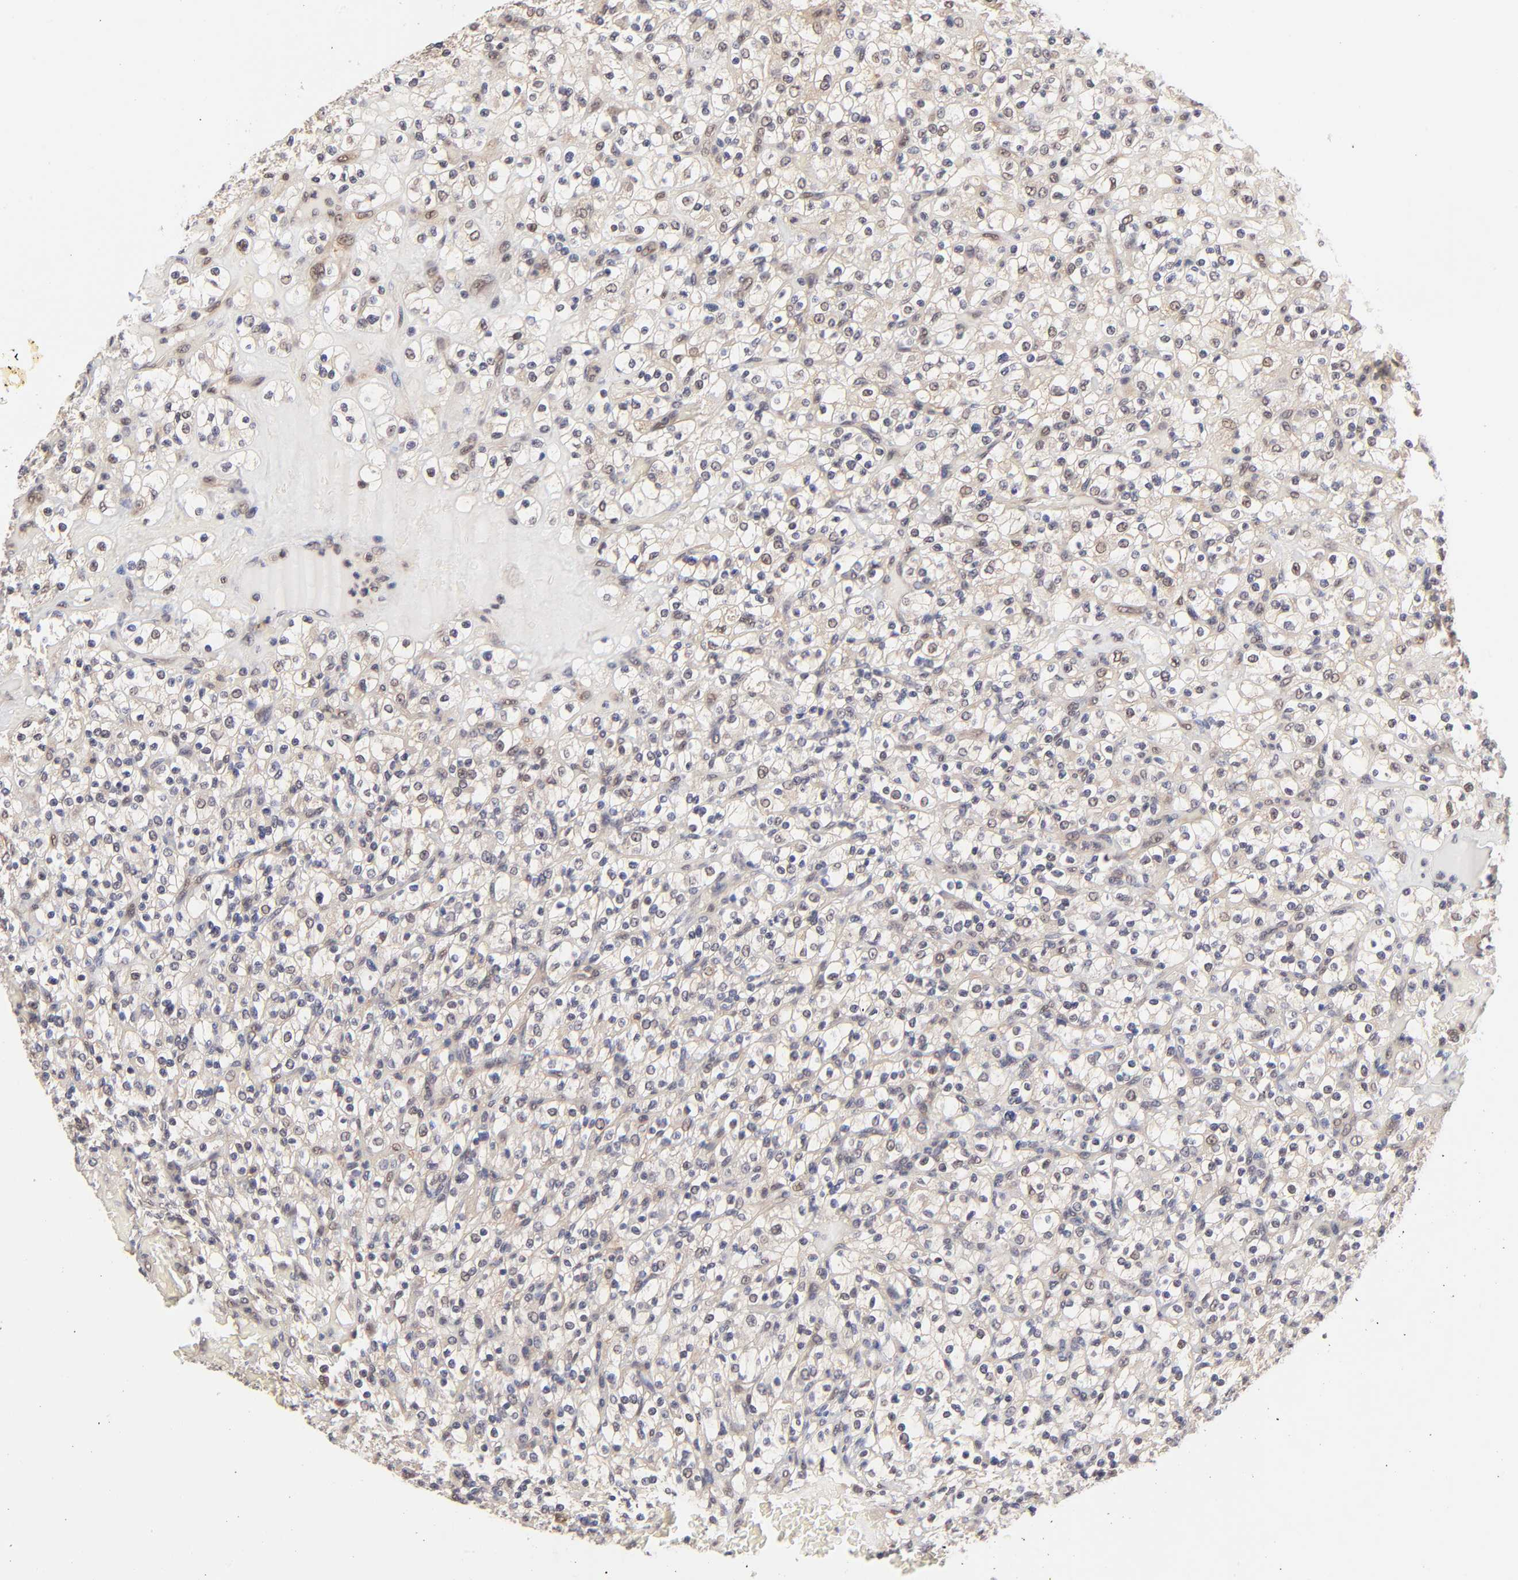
{"staining": {"intensity": "weak", "quantity": "<25%", "location": "nuclear"}, "tissue": "renal cancer", "cell_type": "Tumor cells", "image_type": "cancer", "snomed": [{"axis": "morphology", "description": "Normal tissue, NOS"}, {"axis": "morphology", "description": "Adenocarcinoma, NOS"}, {"axis": "topography", "description": "Kidney"}], "caption": "There is no significant positivity in tumor cells of adenocarcinoma (renal).", "gene": "PSMC4", "patient": {"sex": "female", "age": 72}}